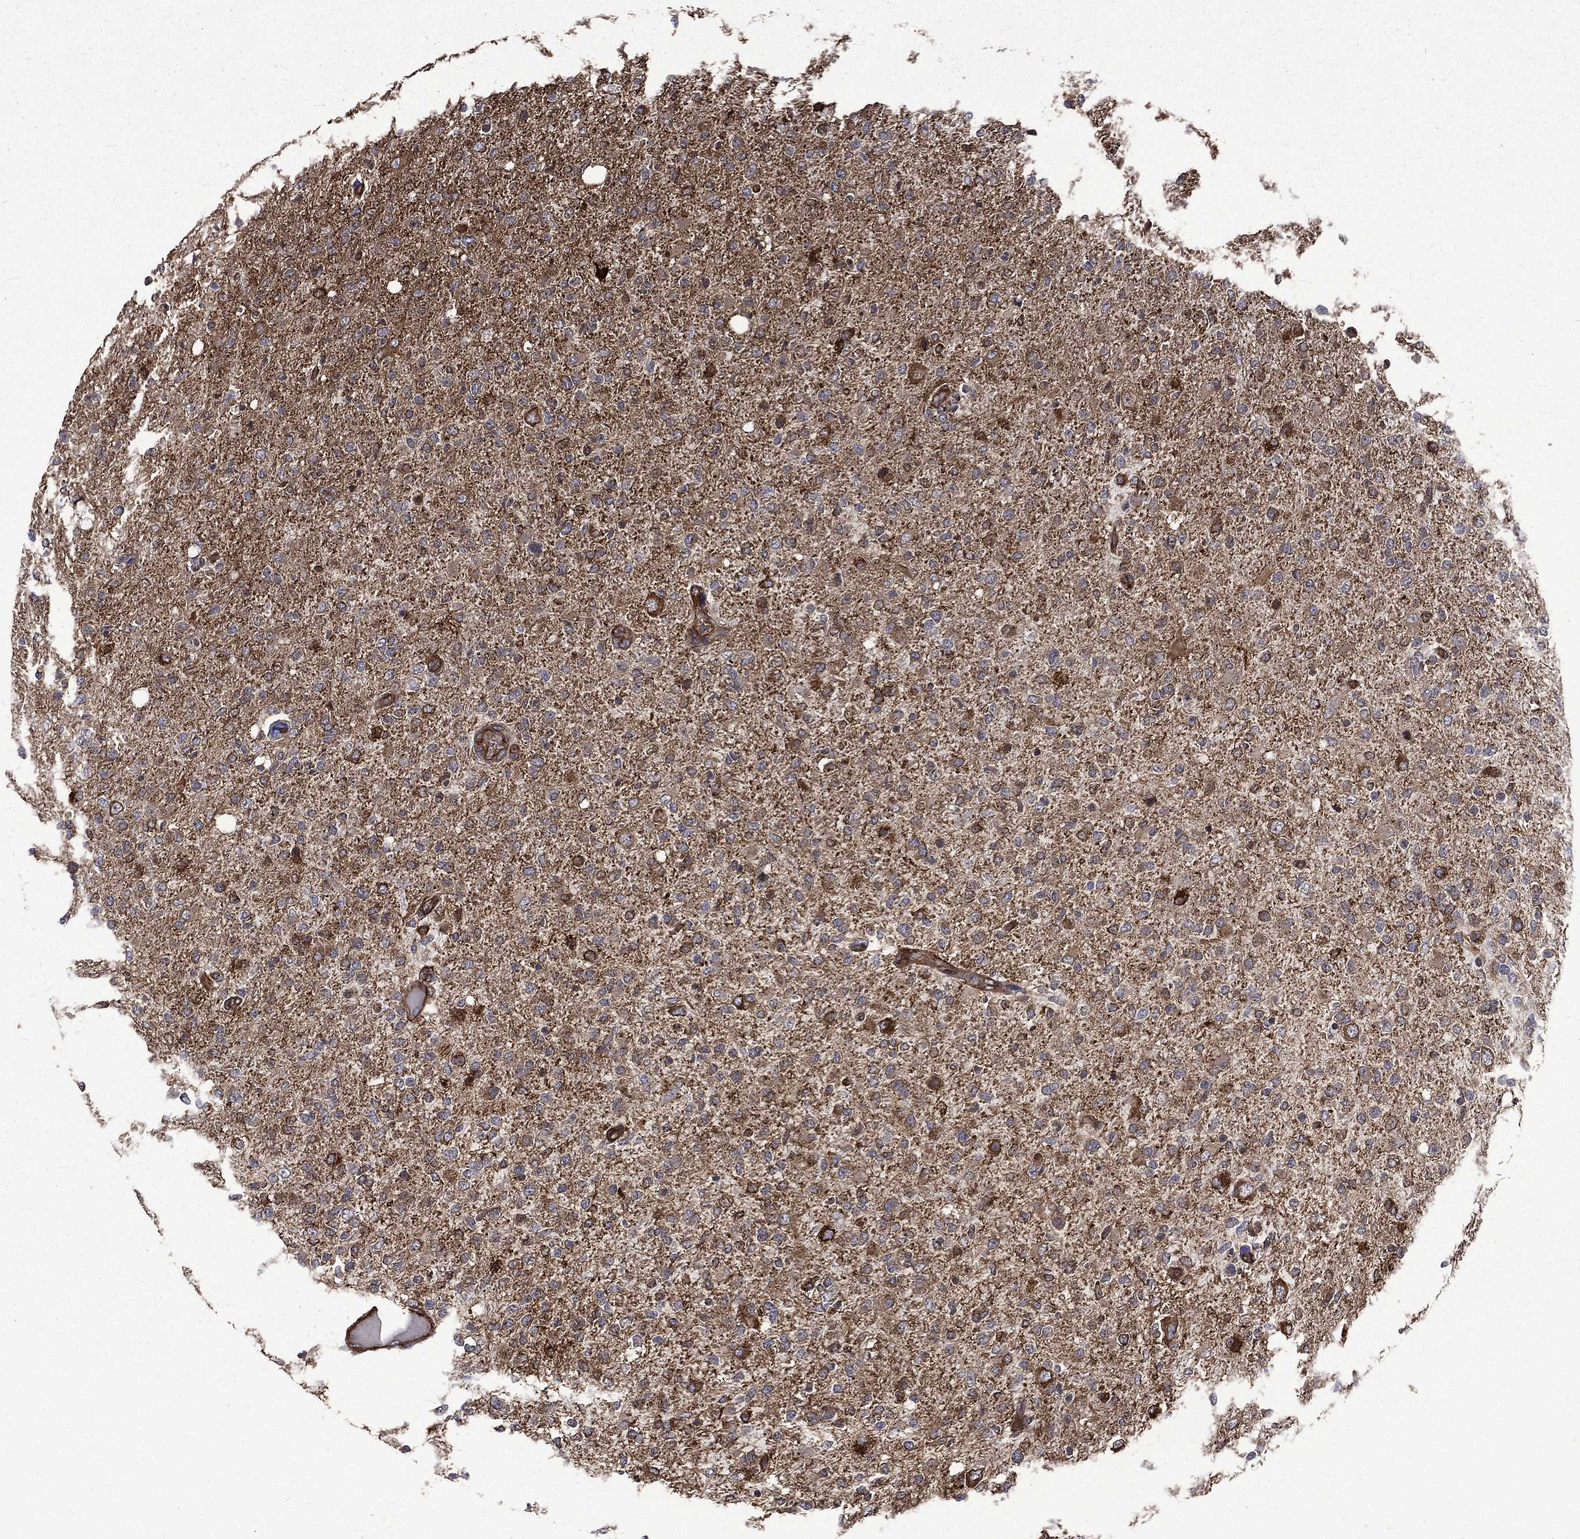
{"staining": {"intensity": "strong", "quantity": "25%-75%", "location": "cytoplasmic/membranous"}, "tissue": "glioma", "cell_type": "Tumor cells", "image_type": "cancer", "snomed": [{"axis": "morphology", "description": "Glioma, malignant, High grade"}, {"axis": "topography", "description": "Cerebral cortex"}], "caption": "Protein expression analysis of malignant glioma (high-grade) shows strong cytoplasmic/membranous staining in approximately 25%-75% of tumor cells. Immunohistochemistry stains the protein of interest in brown and the nuclei are stained blue.", "gene": "PPFIBP1", "patient": {"sex": "male", "age": 70}}